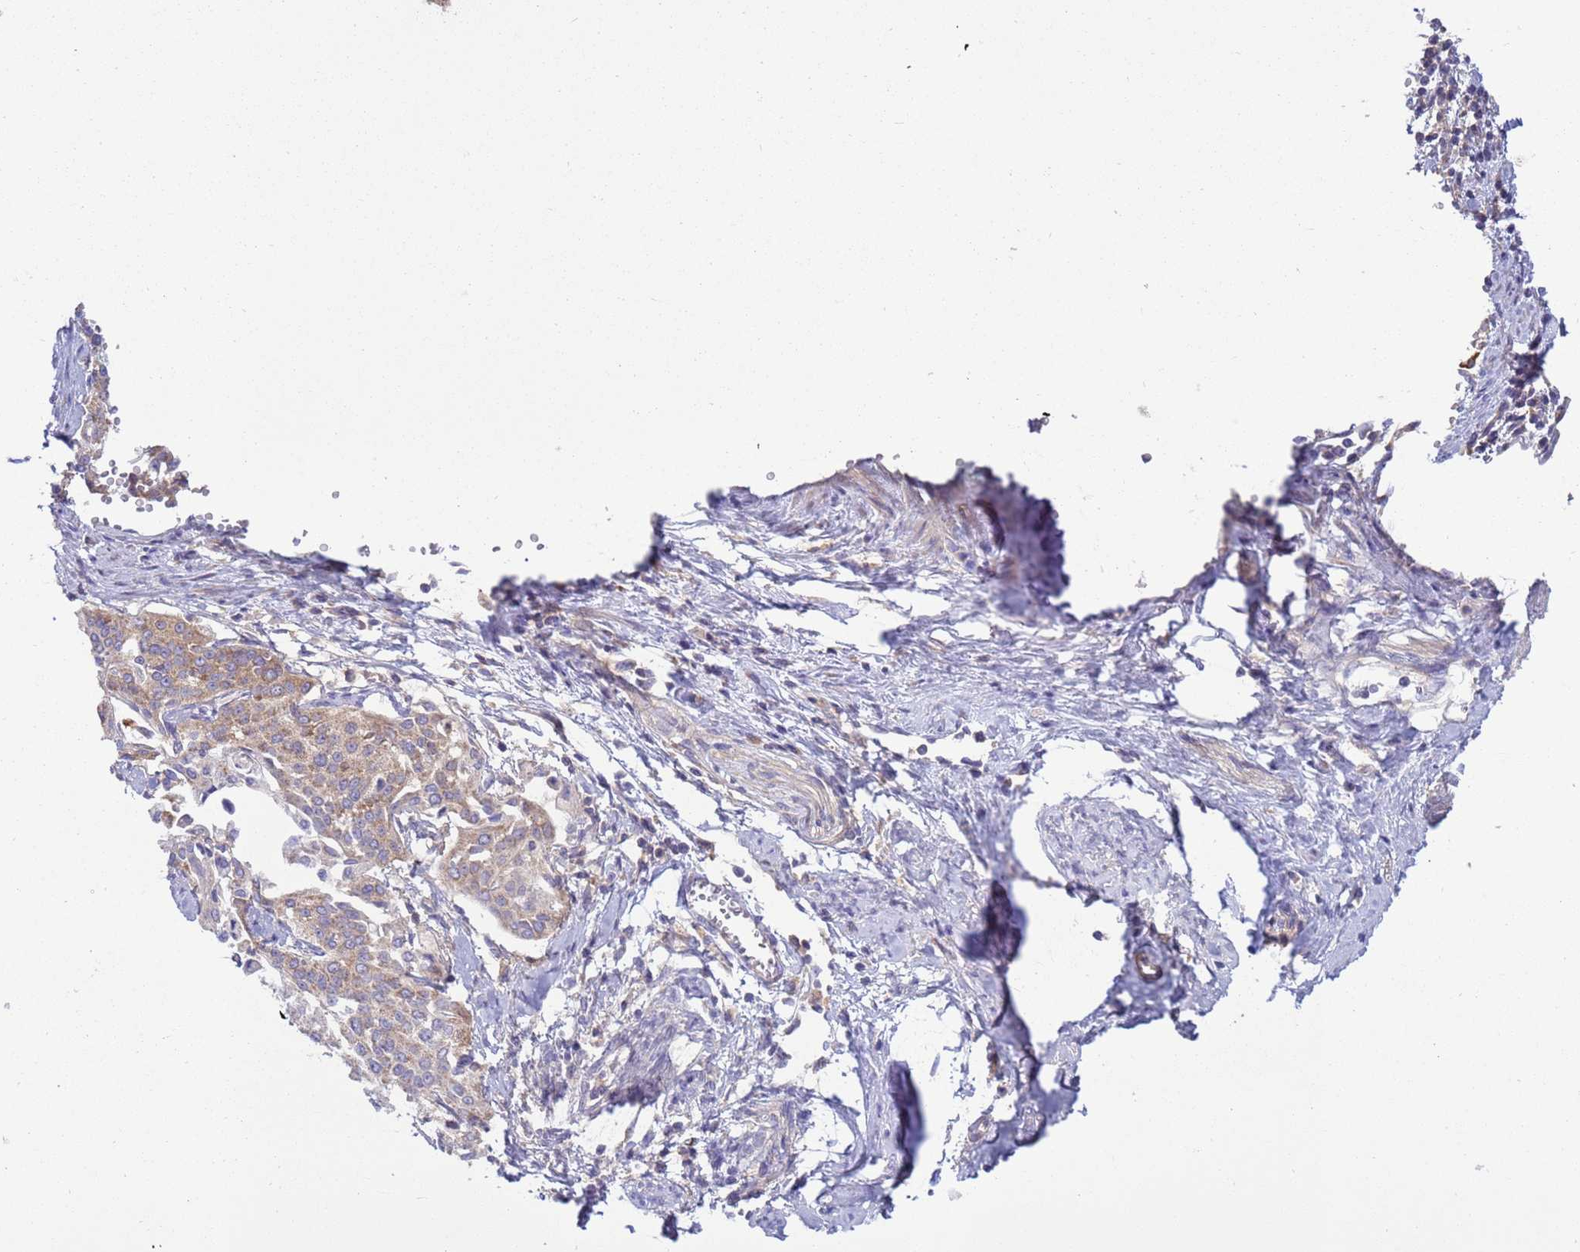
{"staining": {"intensity": "moderate", "quantity": "25%-75%", "location": "cytoplasmic/membranous"}, "tissue": "cervical cancer", "cell_type": "Tumor cells", "image_type": "cancer", "snomed": [{"axis": "morphology", "description": "Squamous cell carcinoma, NOS"}, {"axis": "topography", "description": "Cervix"}], "caption": "Immunohistochemical staining of cervical cancer (squamous cell carcinoma) exhibits medium levels of moderate cytoplasmic/membranous expression in about 25%-75% of tumor cells.", "gene": "UQCRQ", "patient": {"sex": "female", "age": 44}}